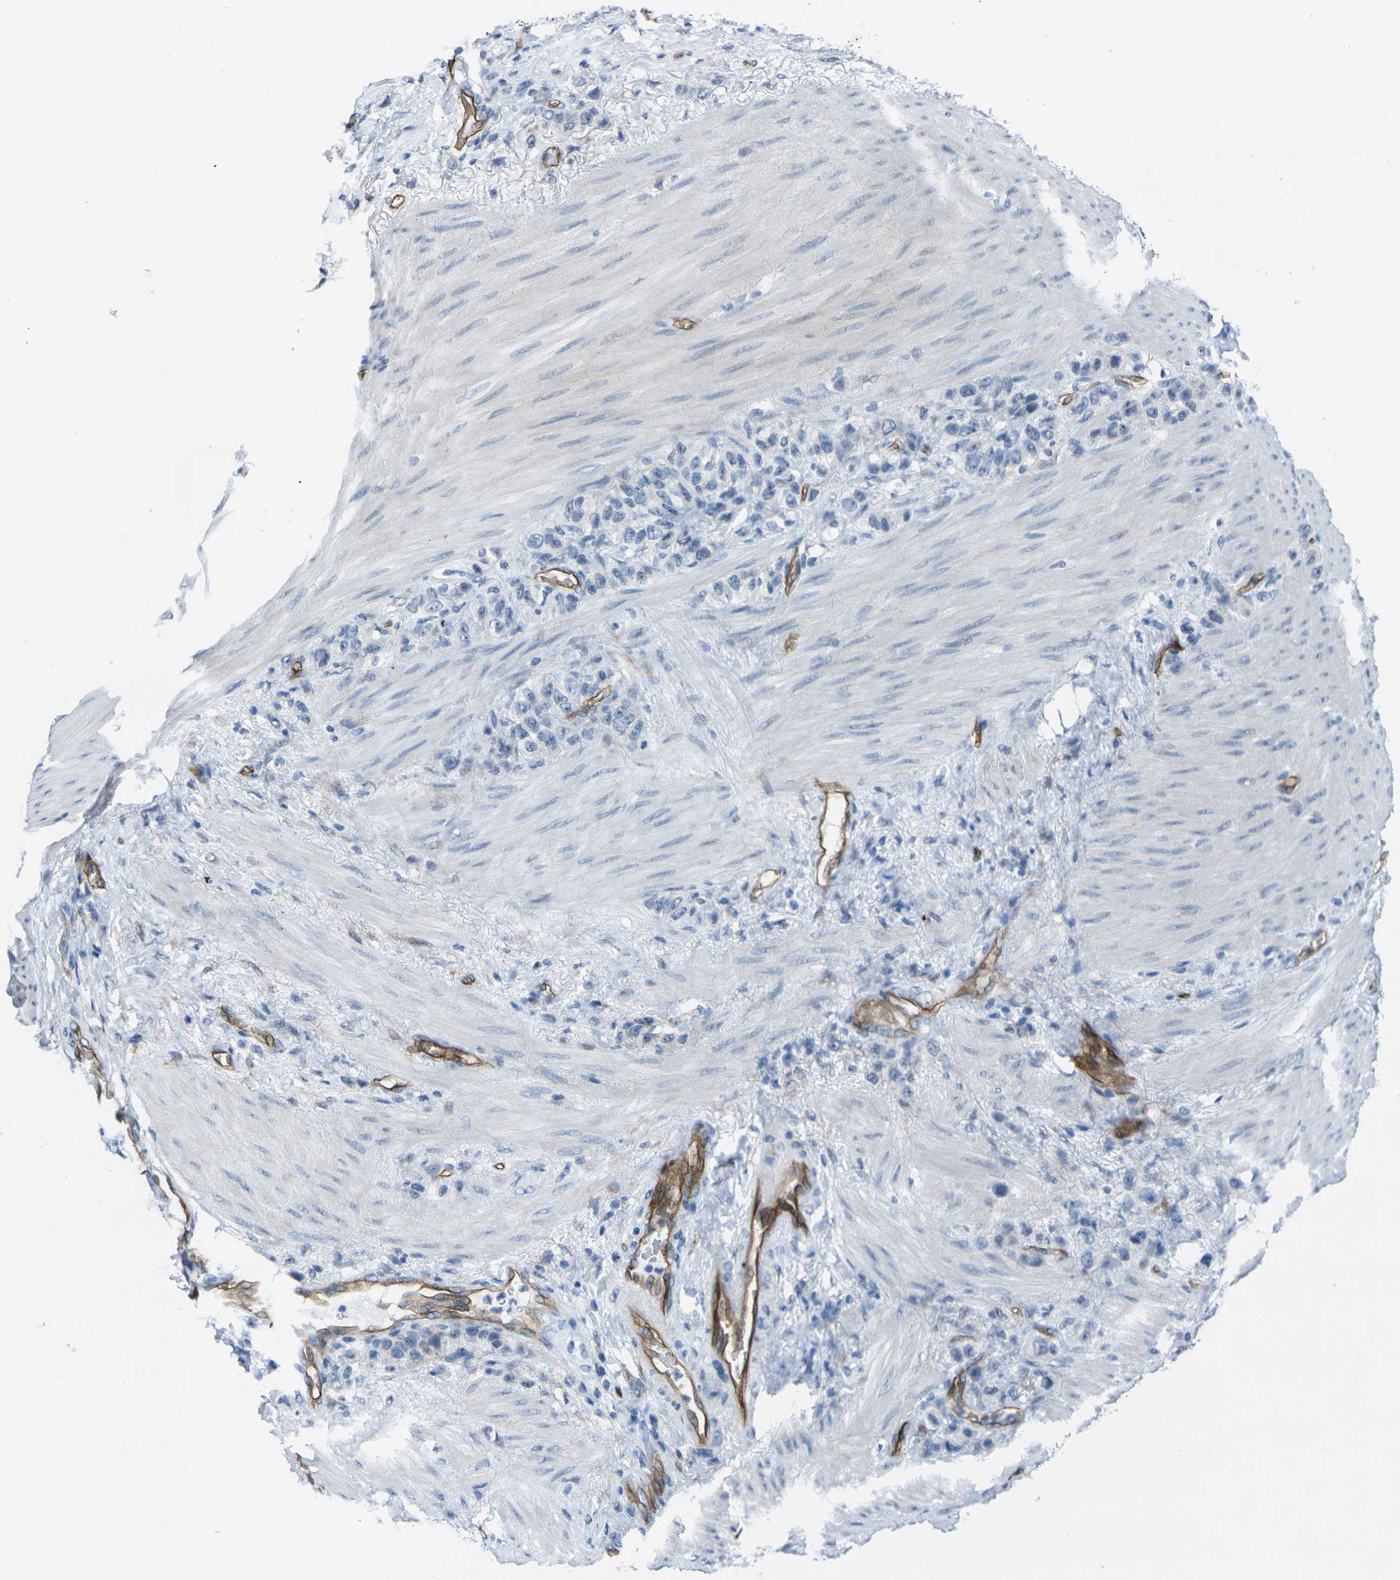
{"staining": {"intensity": "negative", "quantity": "none", "location": "none"}, "tissue": "stomach cancer", "cell_type": "Tumor cells", "image_type": "cancer", "snomed": [{"axis": "morphology", "description": "Adenocarcinoma, NOS"}, {"axis": "morphology", "description": "Adenocarcinoma, High grade"}, {"axis": "topography", "description": "Stomach, upper"}, {"axis": "topography", "description": "Stomach, lower"}], "caption": "Stomach cancer (high-grade adenocarcinoma) was stained to show a protein in brown. There is no significant expression in tumor cells.", "gene": "HSPA12B", "patient": {"sex": "female", "age": 65}}